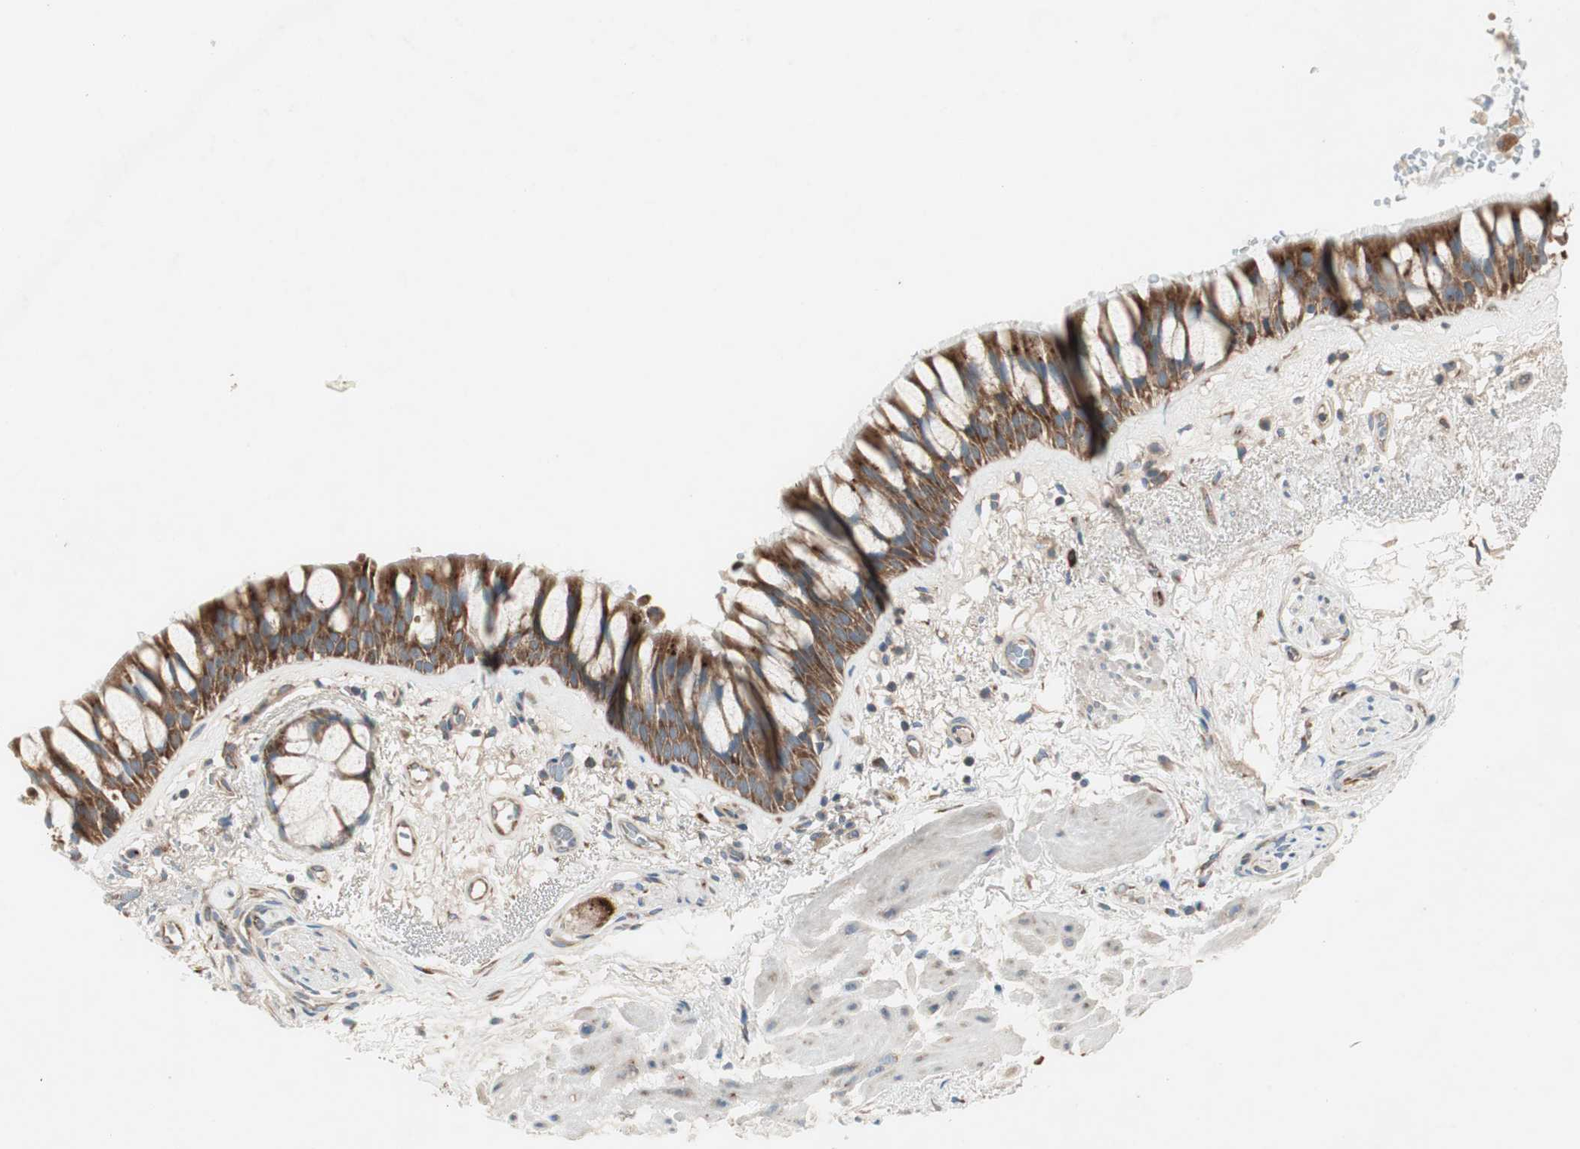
{"staining": {"intensity": "strong", "quantity": ">75%", "location": "cytoplasmic/membranous"}, "tissue": "bronchus", "cell_type": "Respiratory epithelial cells", "image_type": "normal", "snomed": [{"axis": "morphology", "description": "Normal tissue, NOS"}, {"axis": "topography", "description": "Bronchus"}], "caption": "Protein expression analysis of unremarkable human bronchus reveals strong cytoplasmic/membranous positivity in approximately >75% of respiratory epithelial cells. The staining is performed using DAB (3,3'-diaminobenzidine) brown chromogen to label protein expression. The nuclei are counter-stained blue using hematoxylin.", "gene": "RPL23", "patient": {"sex": "male", "age": 66}}